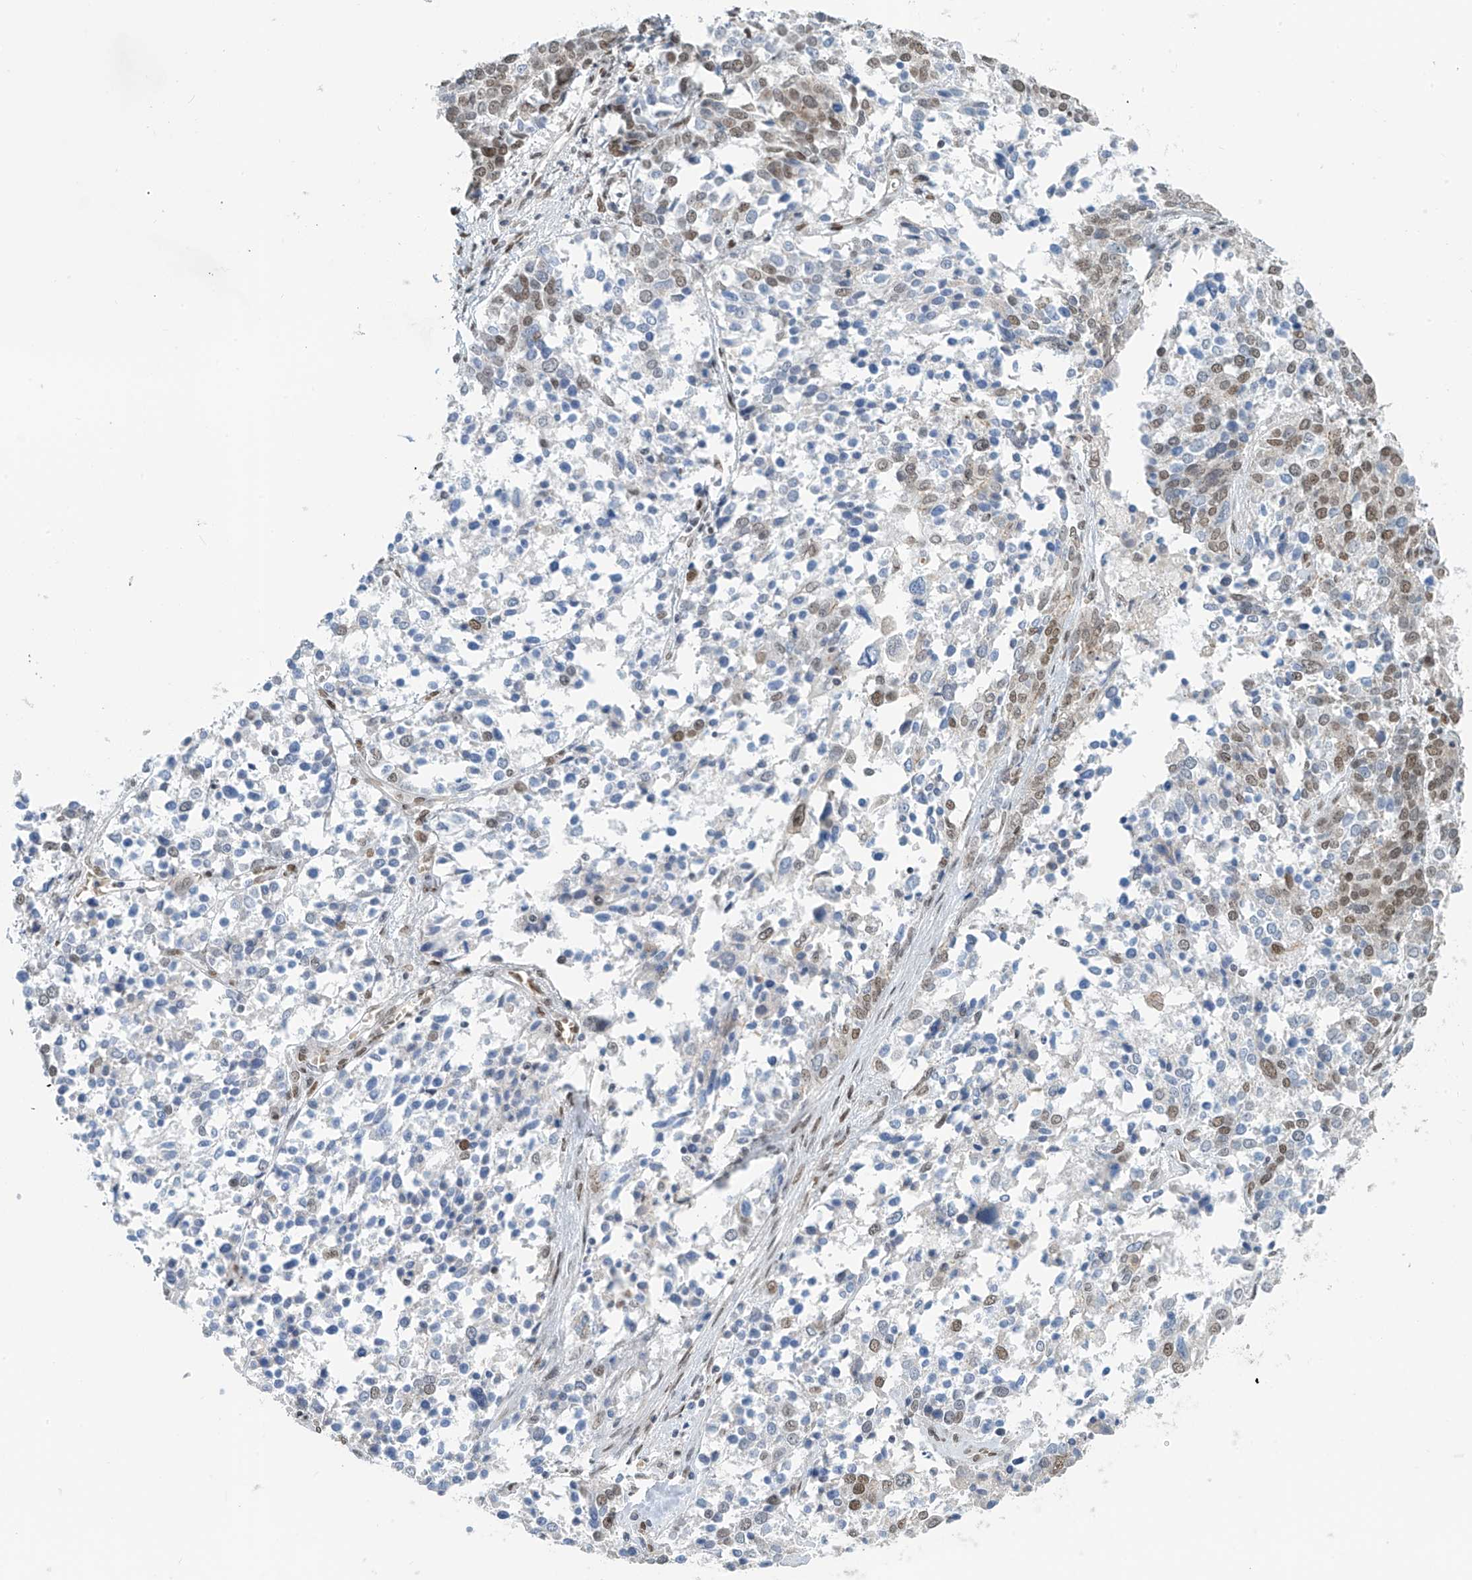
{"staining": {"intensity": "moderate", "quantity": "25%-75%", "location": "nuclear"}, "tissue": "ovarian cancer", "cell_type": "Tumor cells", "image_type": "cancer", "snomed": [{"axis": "morphology", "description": "Cystadenocarcinoma, serous, NOS"}, {"axis": "topography", "description": "Ovary"}], "caption": "The immunohistochemical stain highlights moderate nuclear staining in tumor cells of ovarian cancer (serous cystadenocarcinoma) tissue.", "gene": "MCM9", "patient": {"sex": "female", "age": 44}}